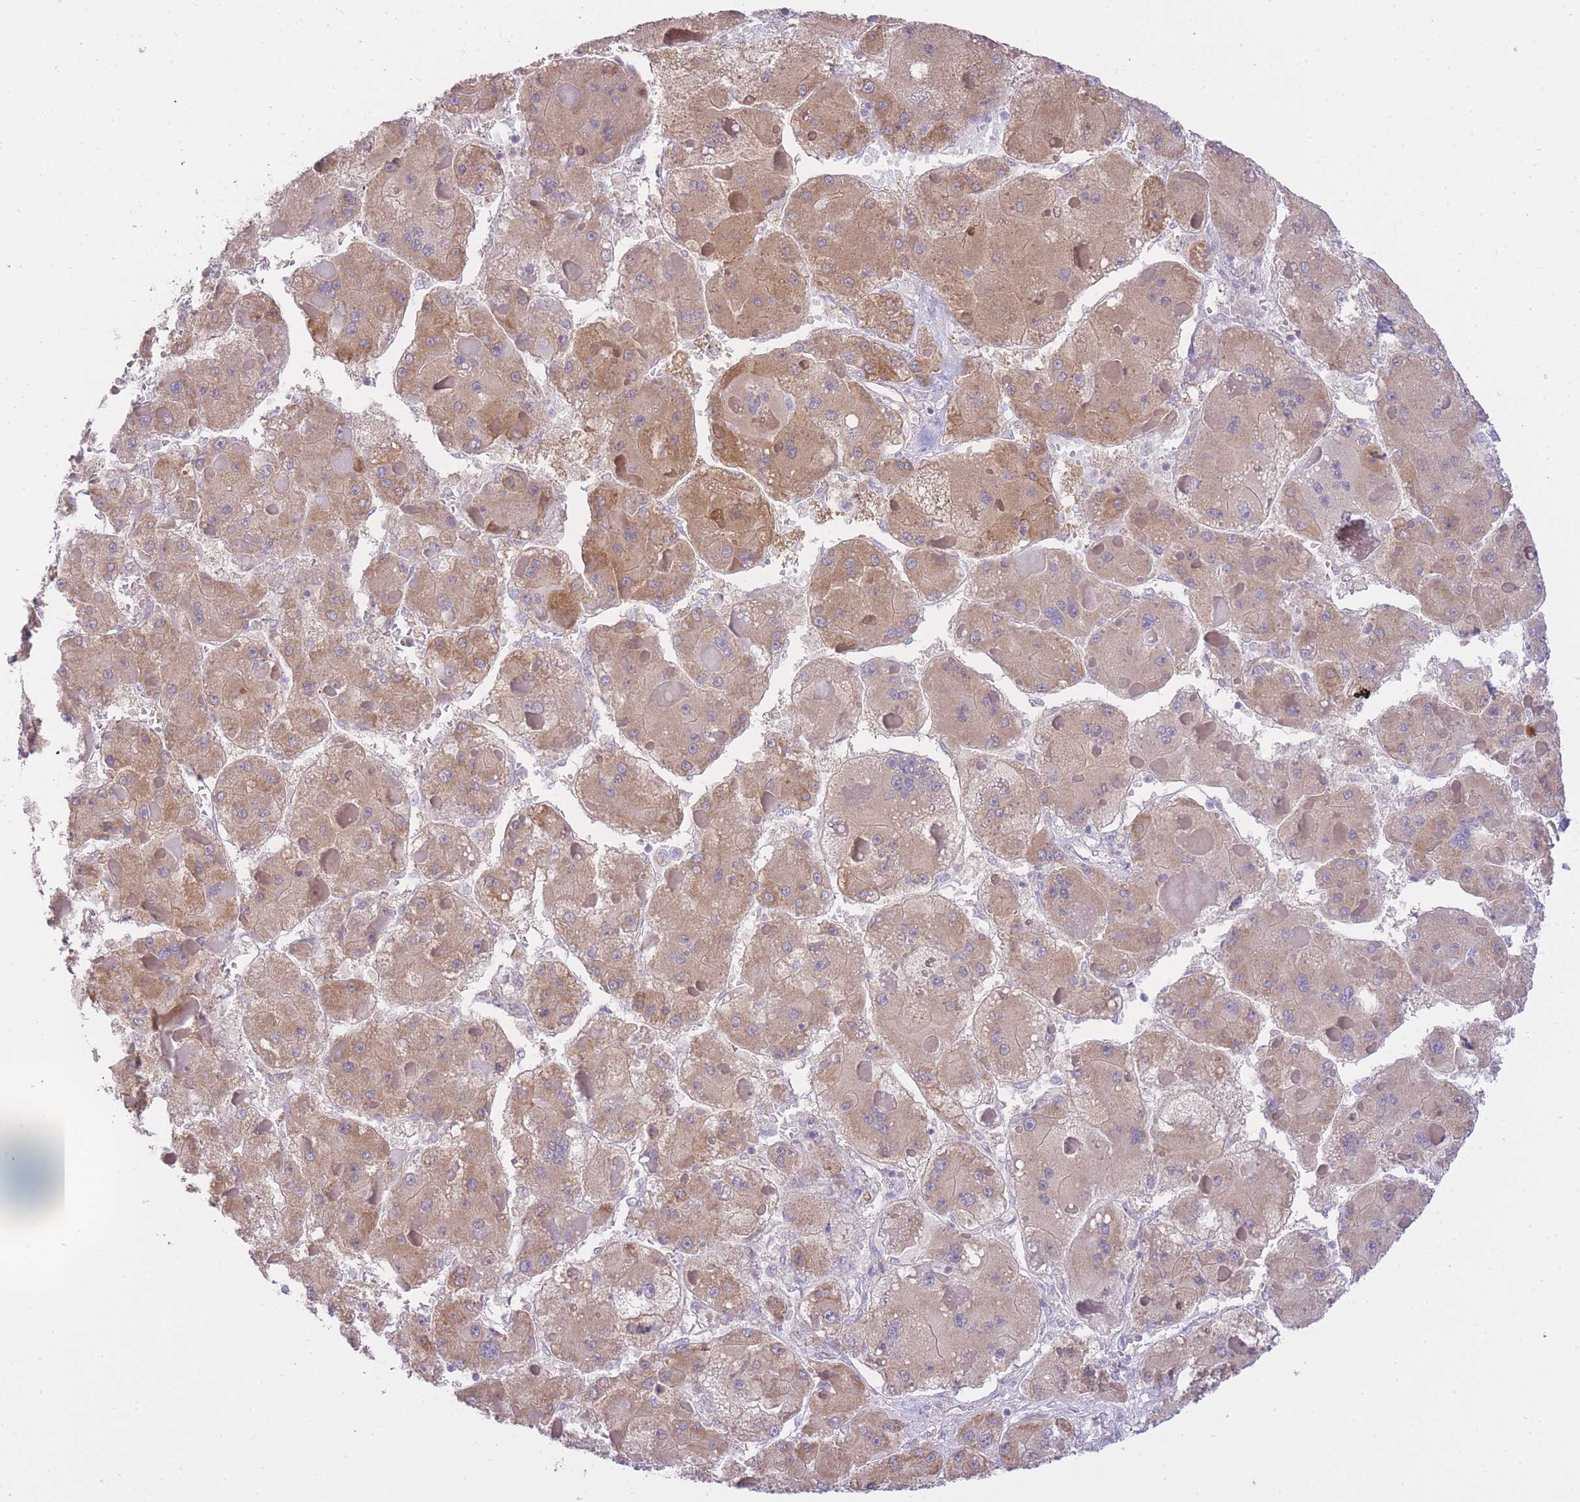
{"staining": {"intensity": "moderate", "quantity": ">75%", "location": "cytoplasmic/membranous"}, "tissue": "liver cancer", "cell_type": "Tumor cells", "image_type": "cancer", "snomed": [{"axis": "morphology", "description": "Carcinoma, Hepatocellular, NOS"}, {"axis": "topography", "description": "Liver"}], "caption": "Liver hepatocellular carcinoma was stained to show a protein in brown. There is medium levels of moderate cytoplasmic/membranous expression in approximately >75% of tumor cells.", "gene": "CTBP1", "patient": {"sex": "female", "age": 73}}